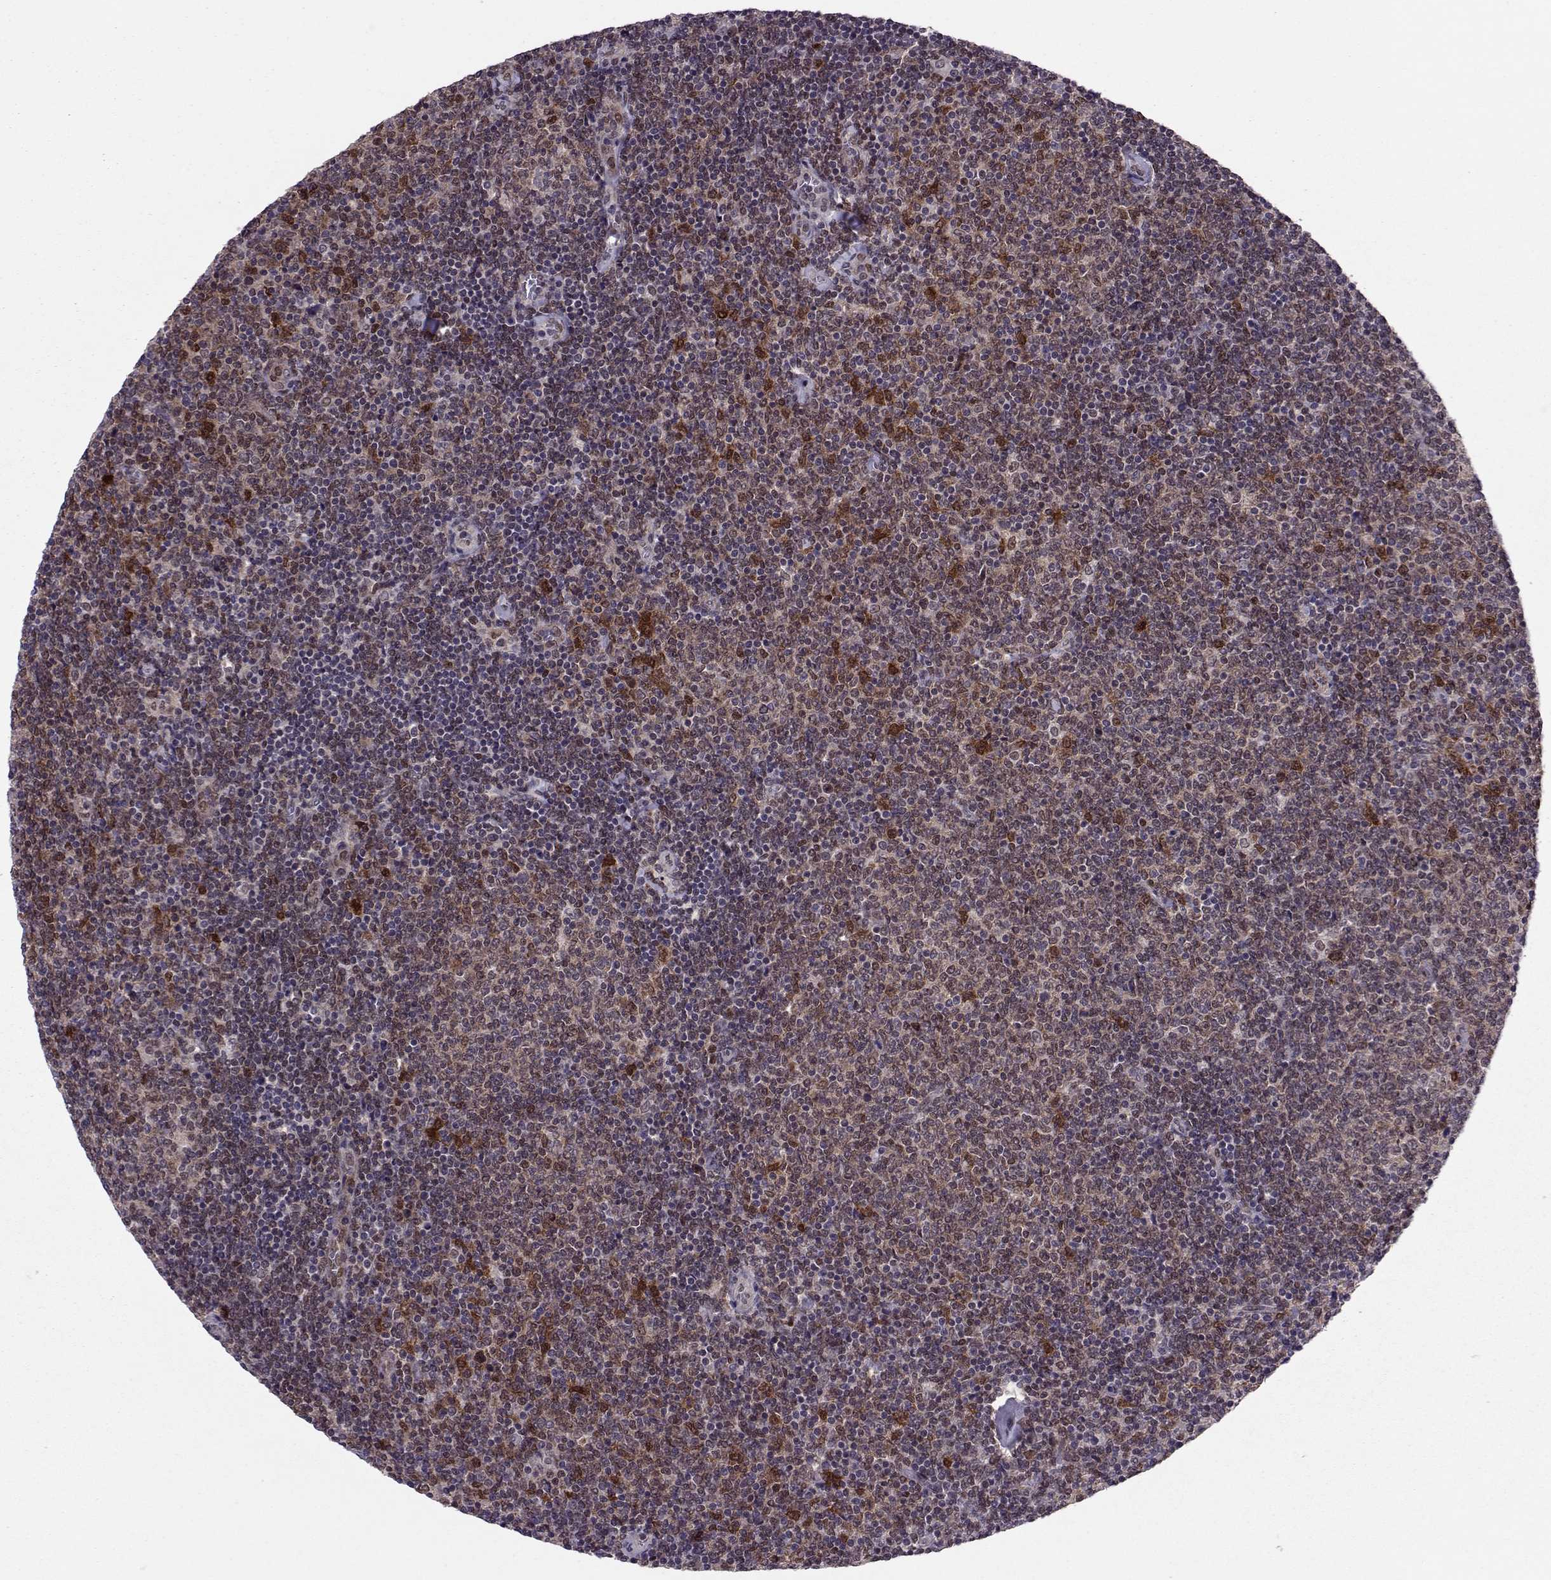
{"staining": {"intensity": "moderate", "quantity": "<25%", "location": "cytoplasmic/membranous,nuclear"}, "tissue": "lymphoma", "cell_type": "Tumor cells", "image_type": "cancer", "snomed": [{"axis": "morphology", "description": "Malignant lymphoma, non-Hodgkin's type, Low grade"}, {"axis": "topography", "description": "Lymph node"}], "caption": "Tumor cells exhibit moderate cytoplasmic/membranous and nuclear positivity in approximately <25% of cells in lymphoma. The staining was performed using DAB (3,3'-diaminobenzidine), with brown indicating positive protein expression. Nuclei are stained blue with hematoxylin.", "gene": "CDK4", "patient": {"sex": "male", "age": 52}}